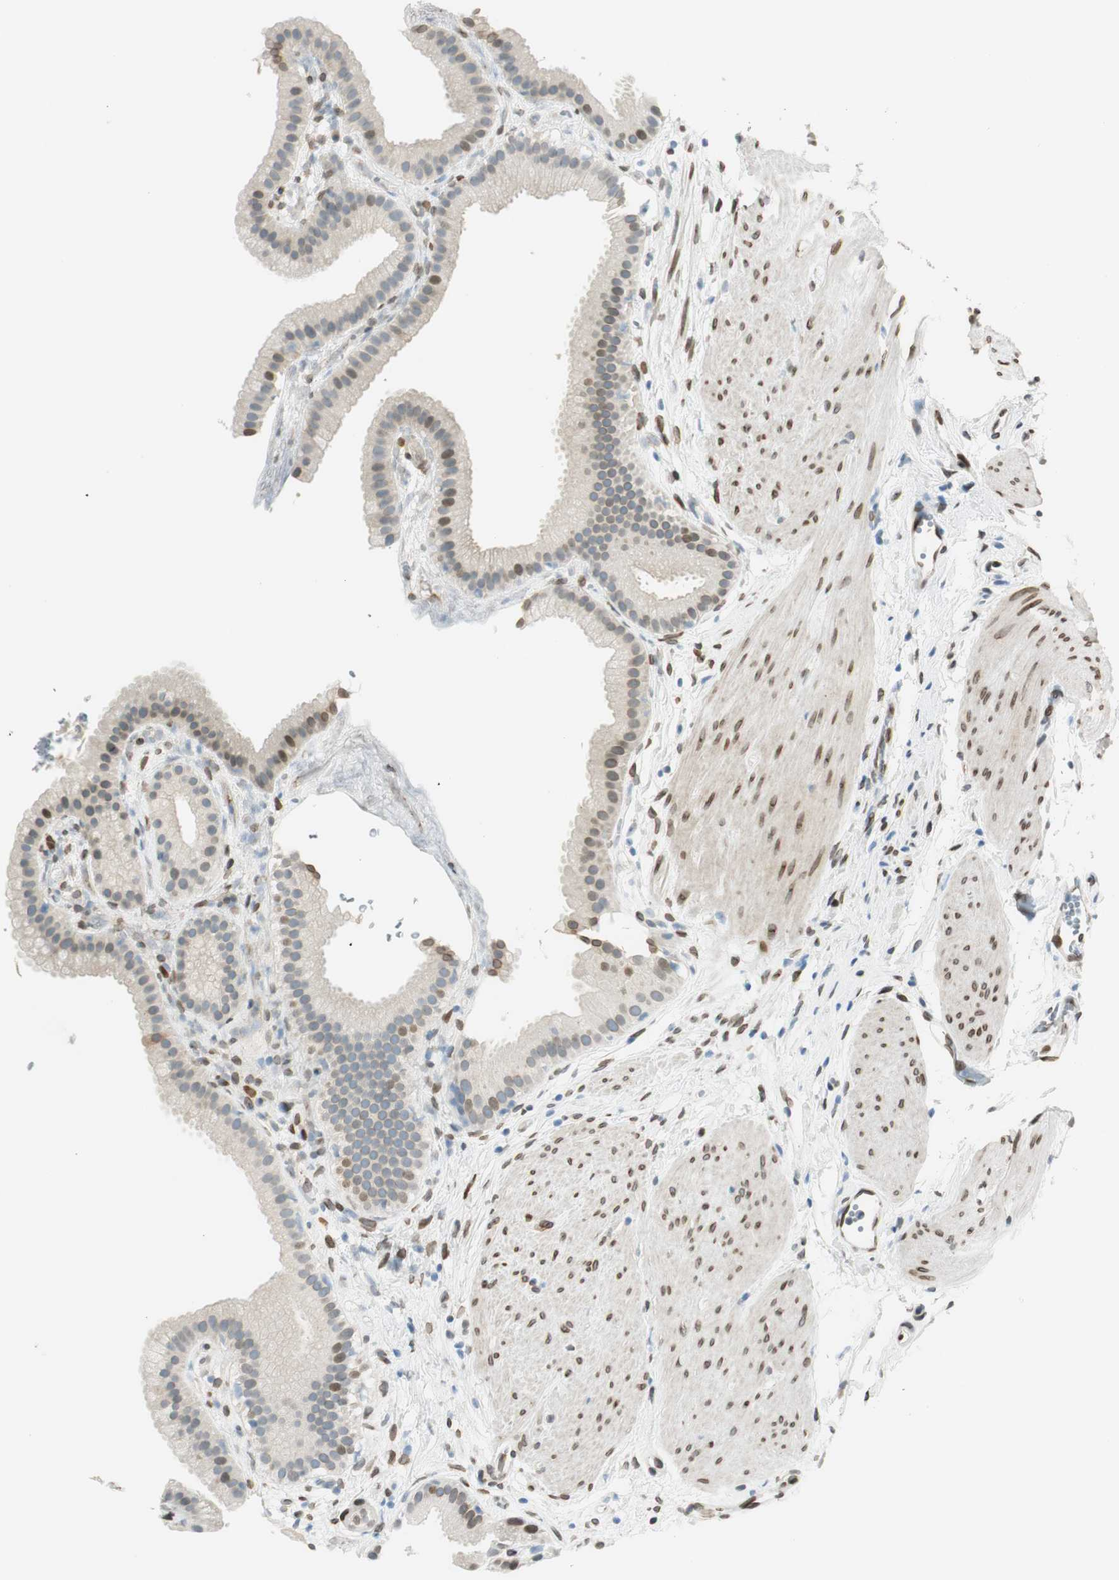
{"staining": {"intensity": "moderate", "quantity": "25%-75%", "location": "nuclear"}, "tissue": "gallbladder", "cell_type": "Glandular cells", "image_type": "normal", "snomed": [{"axis": "morphology", "description": "Normal tissue, NOS"}, {"axis": "topography", "description": "Gallbladder"}], "caption": "Gallbladder stained with IHC reveals moderate nuclear staining in approximately 25%-75% of glandular cells. The staining is performed using DAB (3,3'-diaminobenzidine) brown chromogen to label protein expression. The nuclei are counter-stained blue using hematoxylin.", "gene": "TMEM260", "patient": {"sex": "female", "age": 64}}